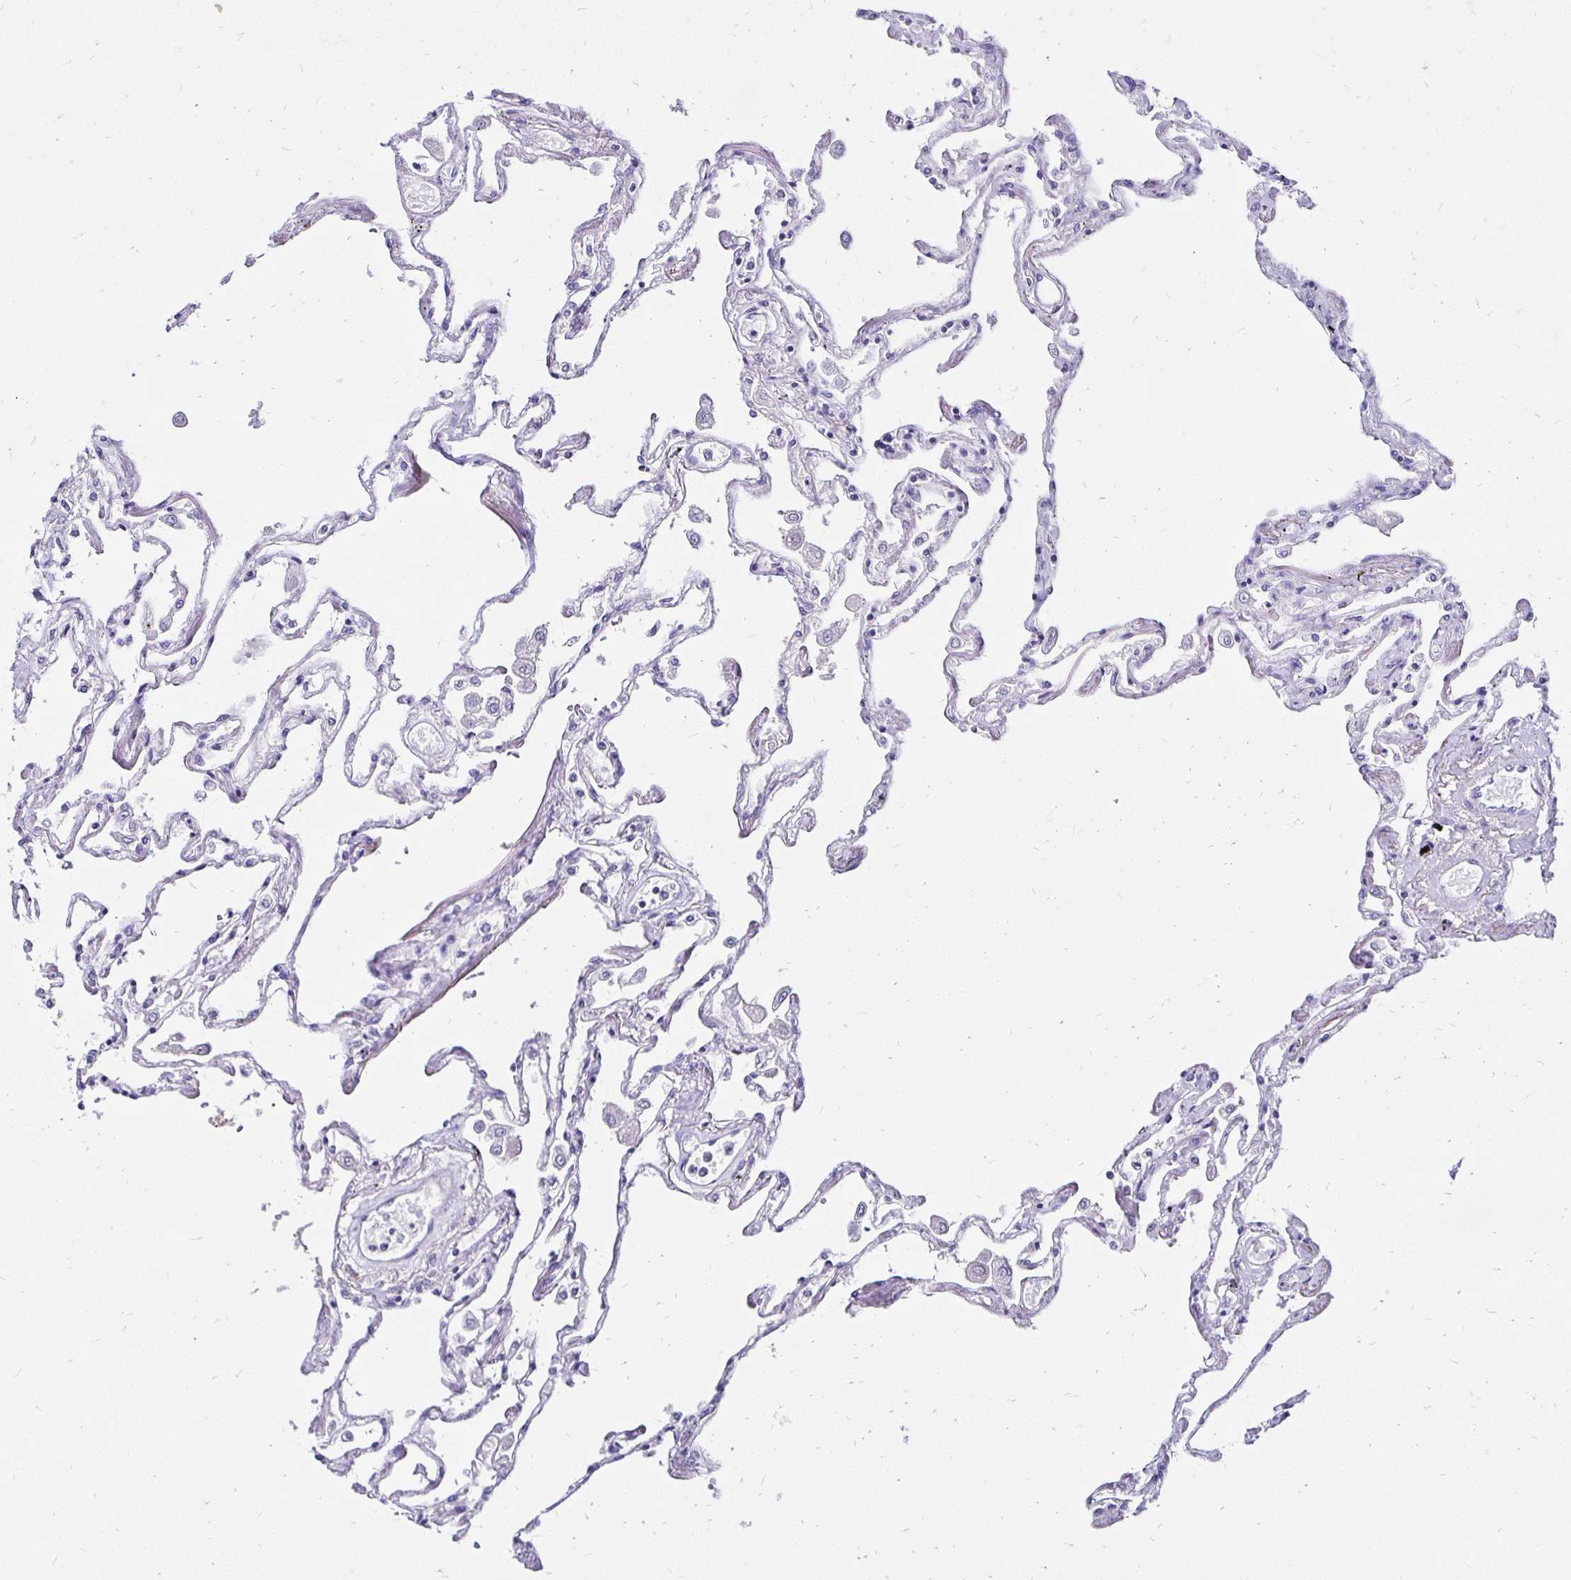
{"staining": {"intensity": "negative", "quantity": "none", "location": "none"}, "tissue": "lung", "cell_type": "Alveolar cells", "image_type": "normal", "snomed": [{"axis": "morphology", "description": "Normal tissue, NOS"}, {"axis": "morphology", "description": "Adenocarcinoma, NOS"}, {"axis": "topography", "description": "Cartilage tissue"}, {"axis": "topography", "description": "Lung"}], "caption": "Alveolar cells are negative for brown protein staining in unremarkable lung. (Immunohistochemistry (ihc), brightfield microscopy, high magnification).", "gene": "KCNT1", "patient": {"sex": "female", "age": 67}}